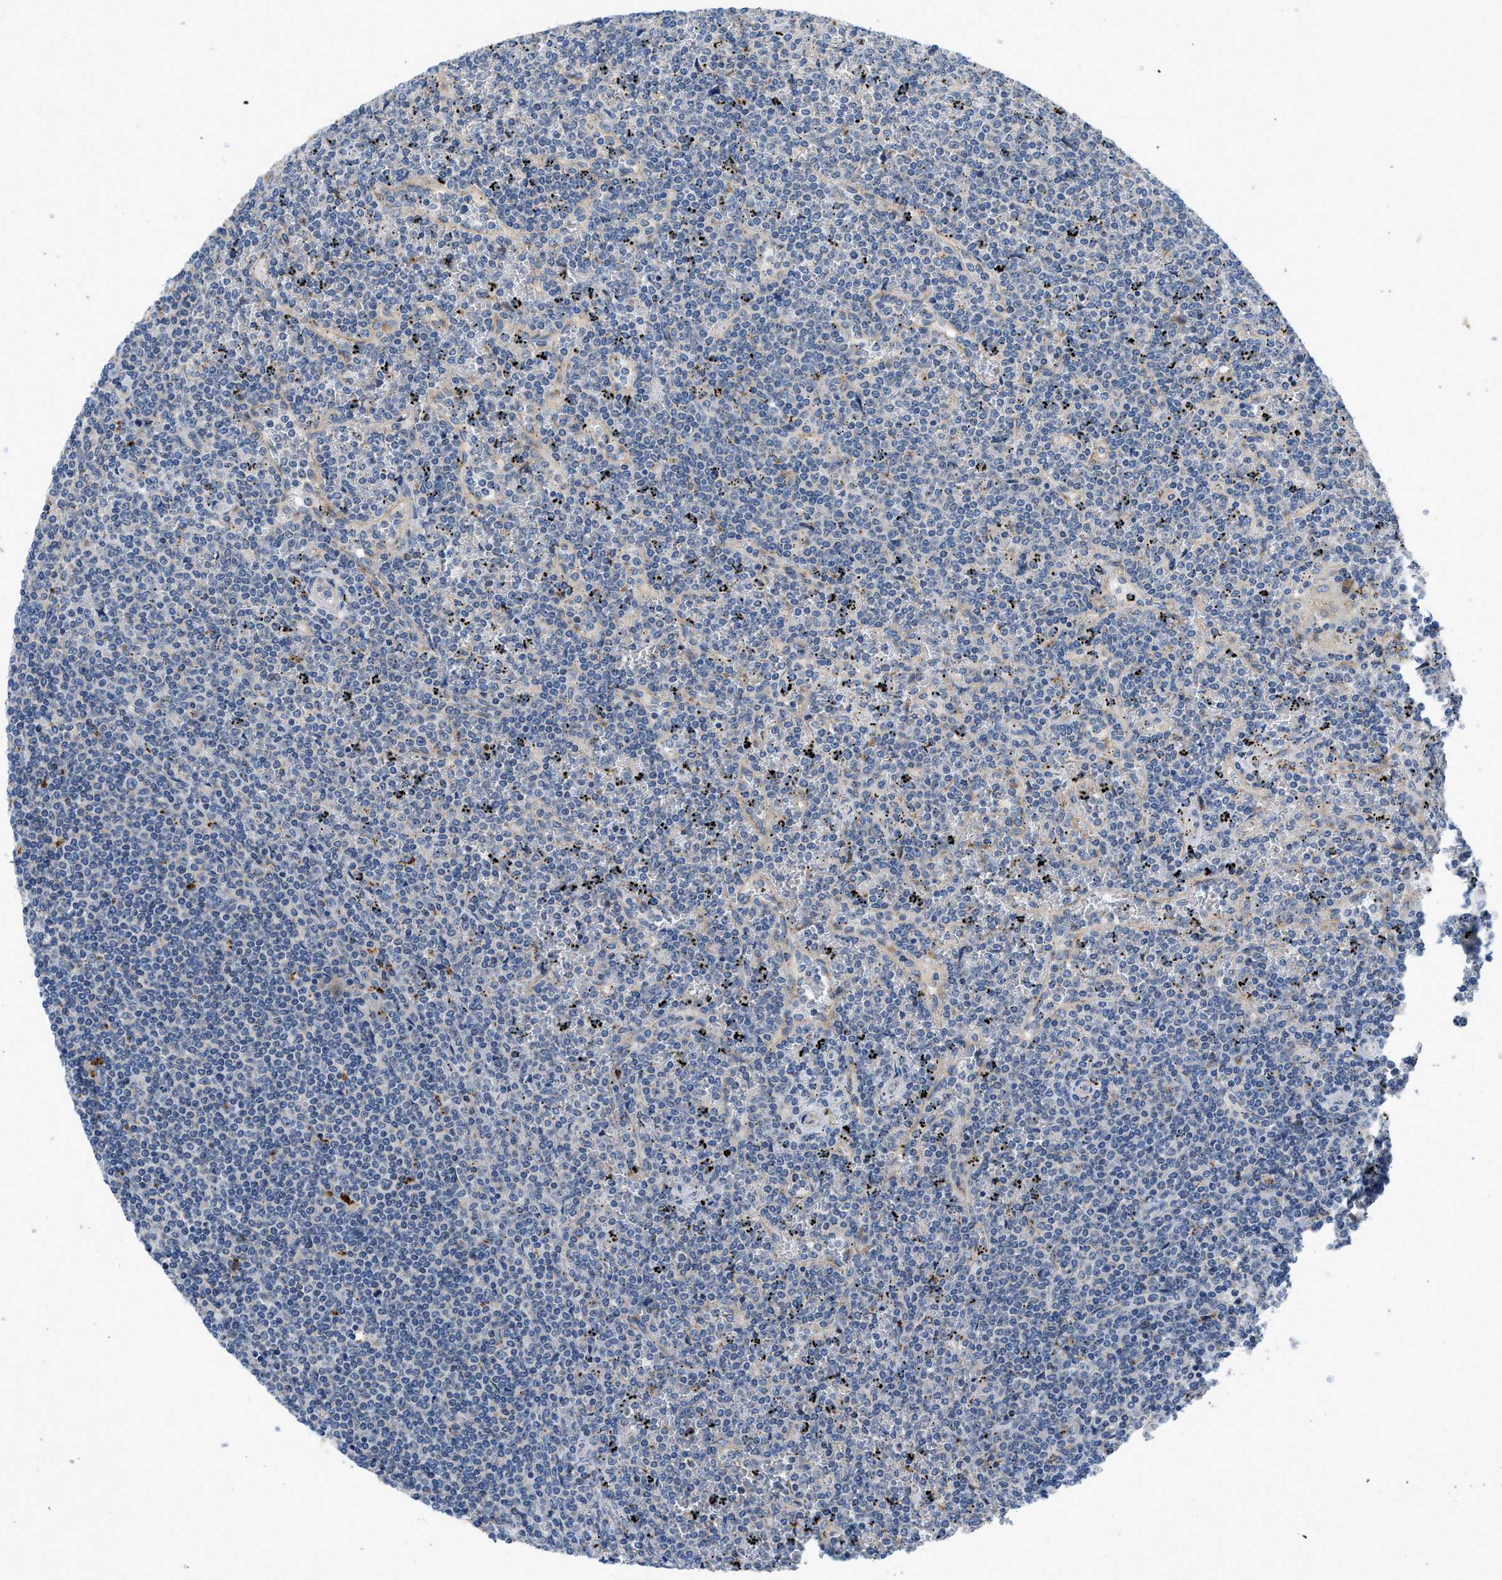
{"staining": {"intensity": "negative", "quantity": "none", "location": "none"}, "tissue": "lymphoma", "cell_type": "Tumor cells", "image_type": "cancer", "snomed": [{"axis": "morphology", "description": "Malignant lymphoma, non-Hodgkin's type, Low grade"}, {"axis": "topography", "description": "Spleen"}], "caption": "Image shows no significant protein staining in tumor cells of malignant lymphoma, non-Hodgkin's type (low-grade). (IHC, brightfield microscopy, high magnification).", "gene": "TMEM248", "patient": {"sex": "female", "age": 19}}